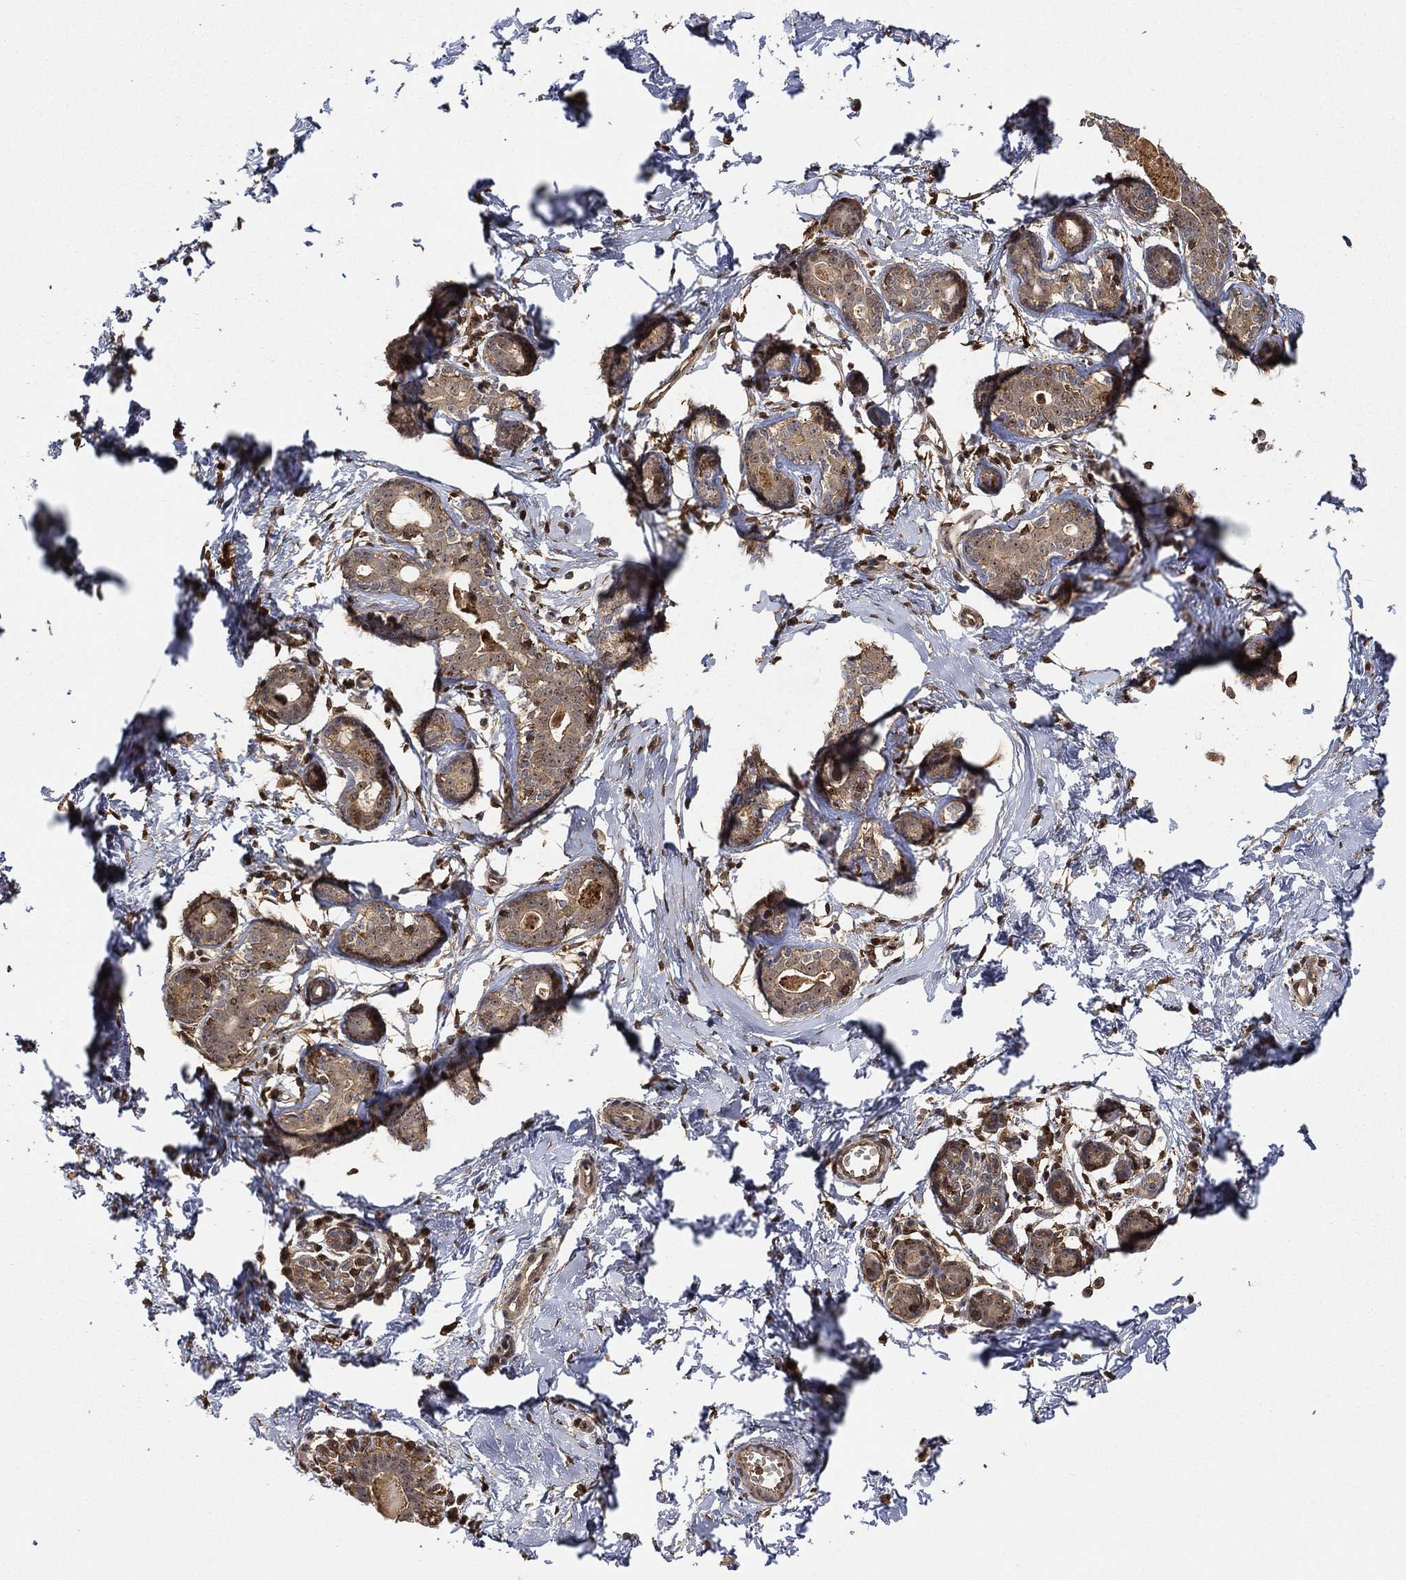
{"staining": {"intensity": "negative", "quantity": "none", "location": "none"}, "tissue": "breast", "cell_type": "Adipocytes", "image_type": "normal", "snomed": [{"axis": "morphology", "description": "Normal tissue, NOS"}, {"axis": "topography", "description": "Breast"}], "caption": "Immunohistochemical staining of normal breast exhibits no significant staining in adipocytes.", "gene": "CRYL1", "patient": {"sex": "female", "age": 37}}